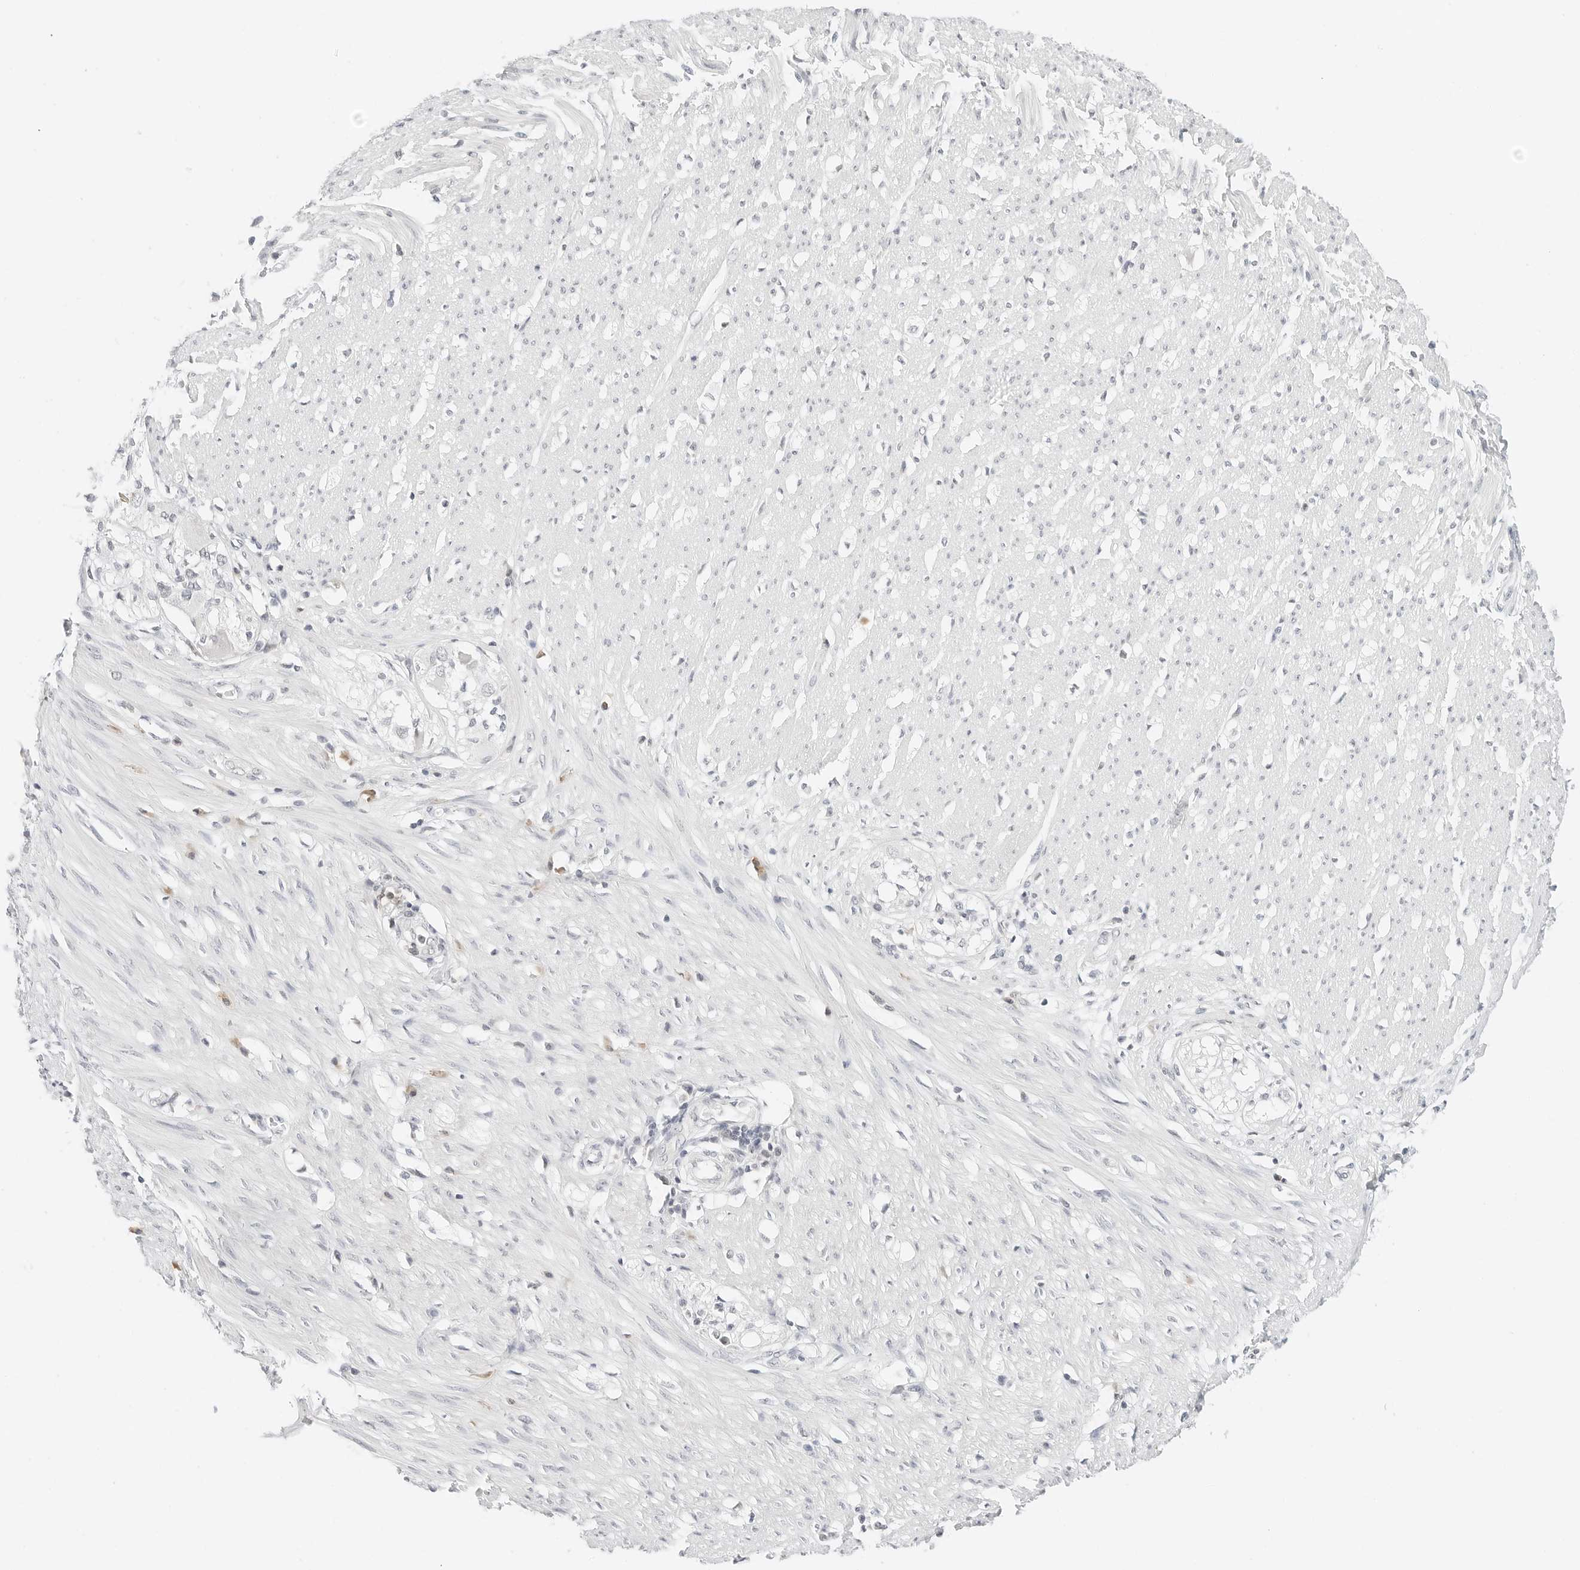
{"staining": {"intensity": "negative", "quantity": "none", "location": "none"}, "tissue": "smooth muscle", "cell_type": "Smooth muscle cells", "image_type": "normal", "snomed": [{"axis": "morphology", "description": "Normal tissue, NOS"}, {"axis": "morphology", "description": "Adenocarcinoma, NOS"}, {"axis": "topography", "description": "Colon"}, {"axis": "topography", "description": "Peripheral nerve tissue"}], "caption": "Immunohistochemical staining of unremarkable human smooth muscle shows no significant expression in smooth muscle cells. The staining is performed using DAB (3,3'-diaminobenzidine) brown chromogen with nuclei counter-stained in using hematoxylin.", "gene": "NEO1", "patient": {"sex": "male", "age": 14}}